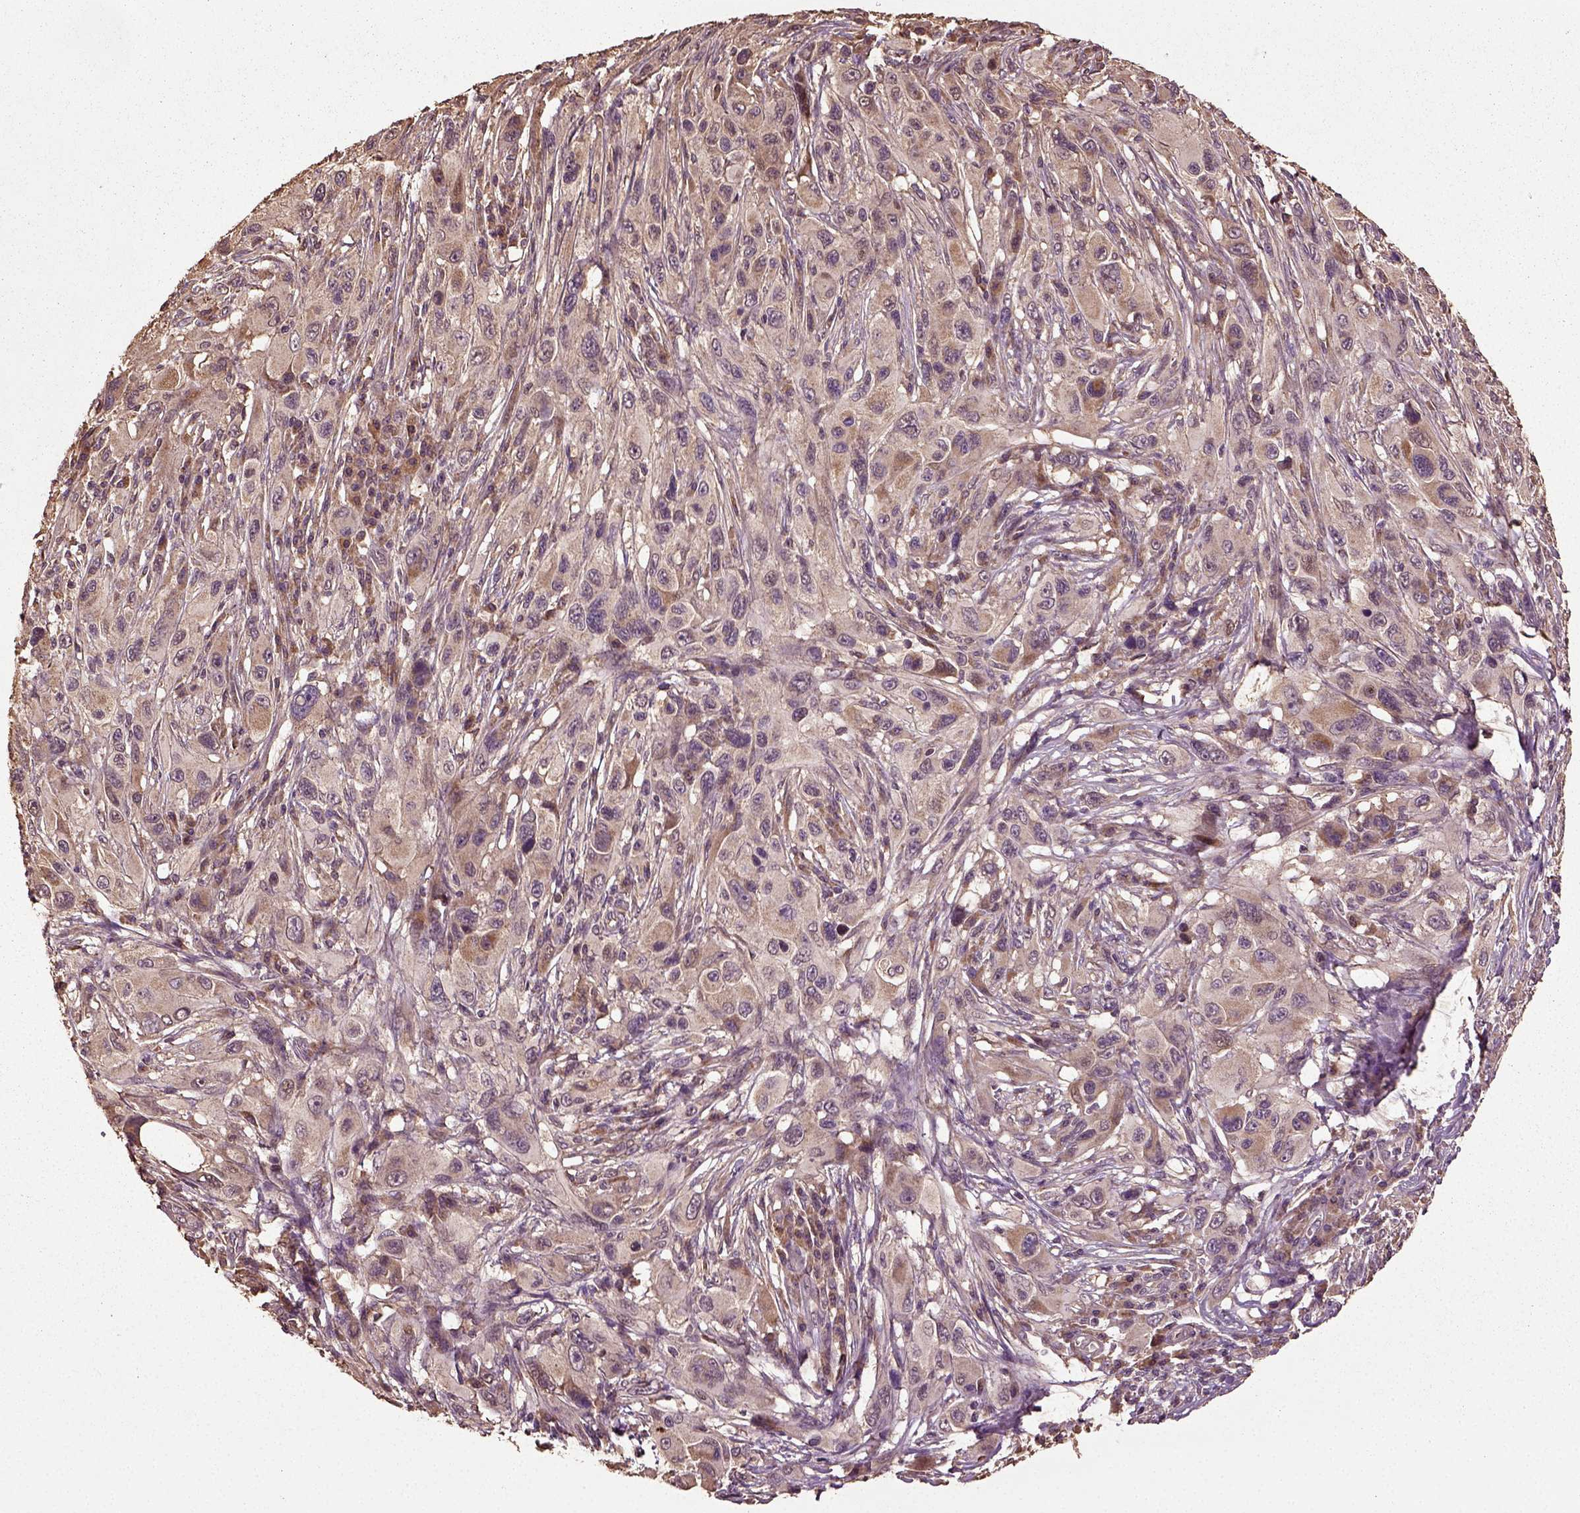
{"staining": {"intensity": "moderate", "quantity": "<25%", "location": "cytoplasmic/membranous"}, "tissue": "melanoma", "cell_type": "Tumor cells", "image_type": "cancer", "snomed": [{"axis": "morphology", "description": "Malignant melanoma, NOS"}, {"axis": "topography", "description": "Skin"}], "caption": "Approximately <25% of tumor cells in human malignant melanoma show moderate cytoplasmic/membranous protein expression as visualized by brown immunohistochemical staining.", "gene": "ERV3-1", "patient": {"sex": "male", "age": 53}}